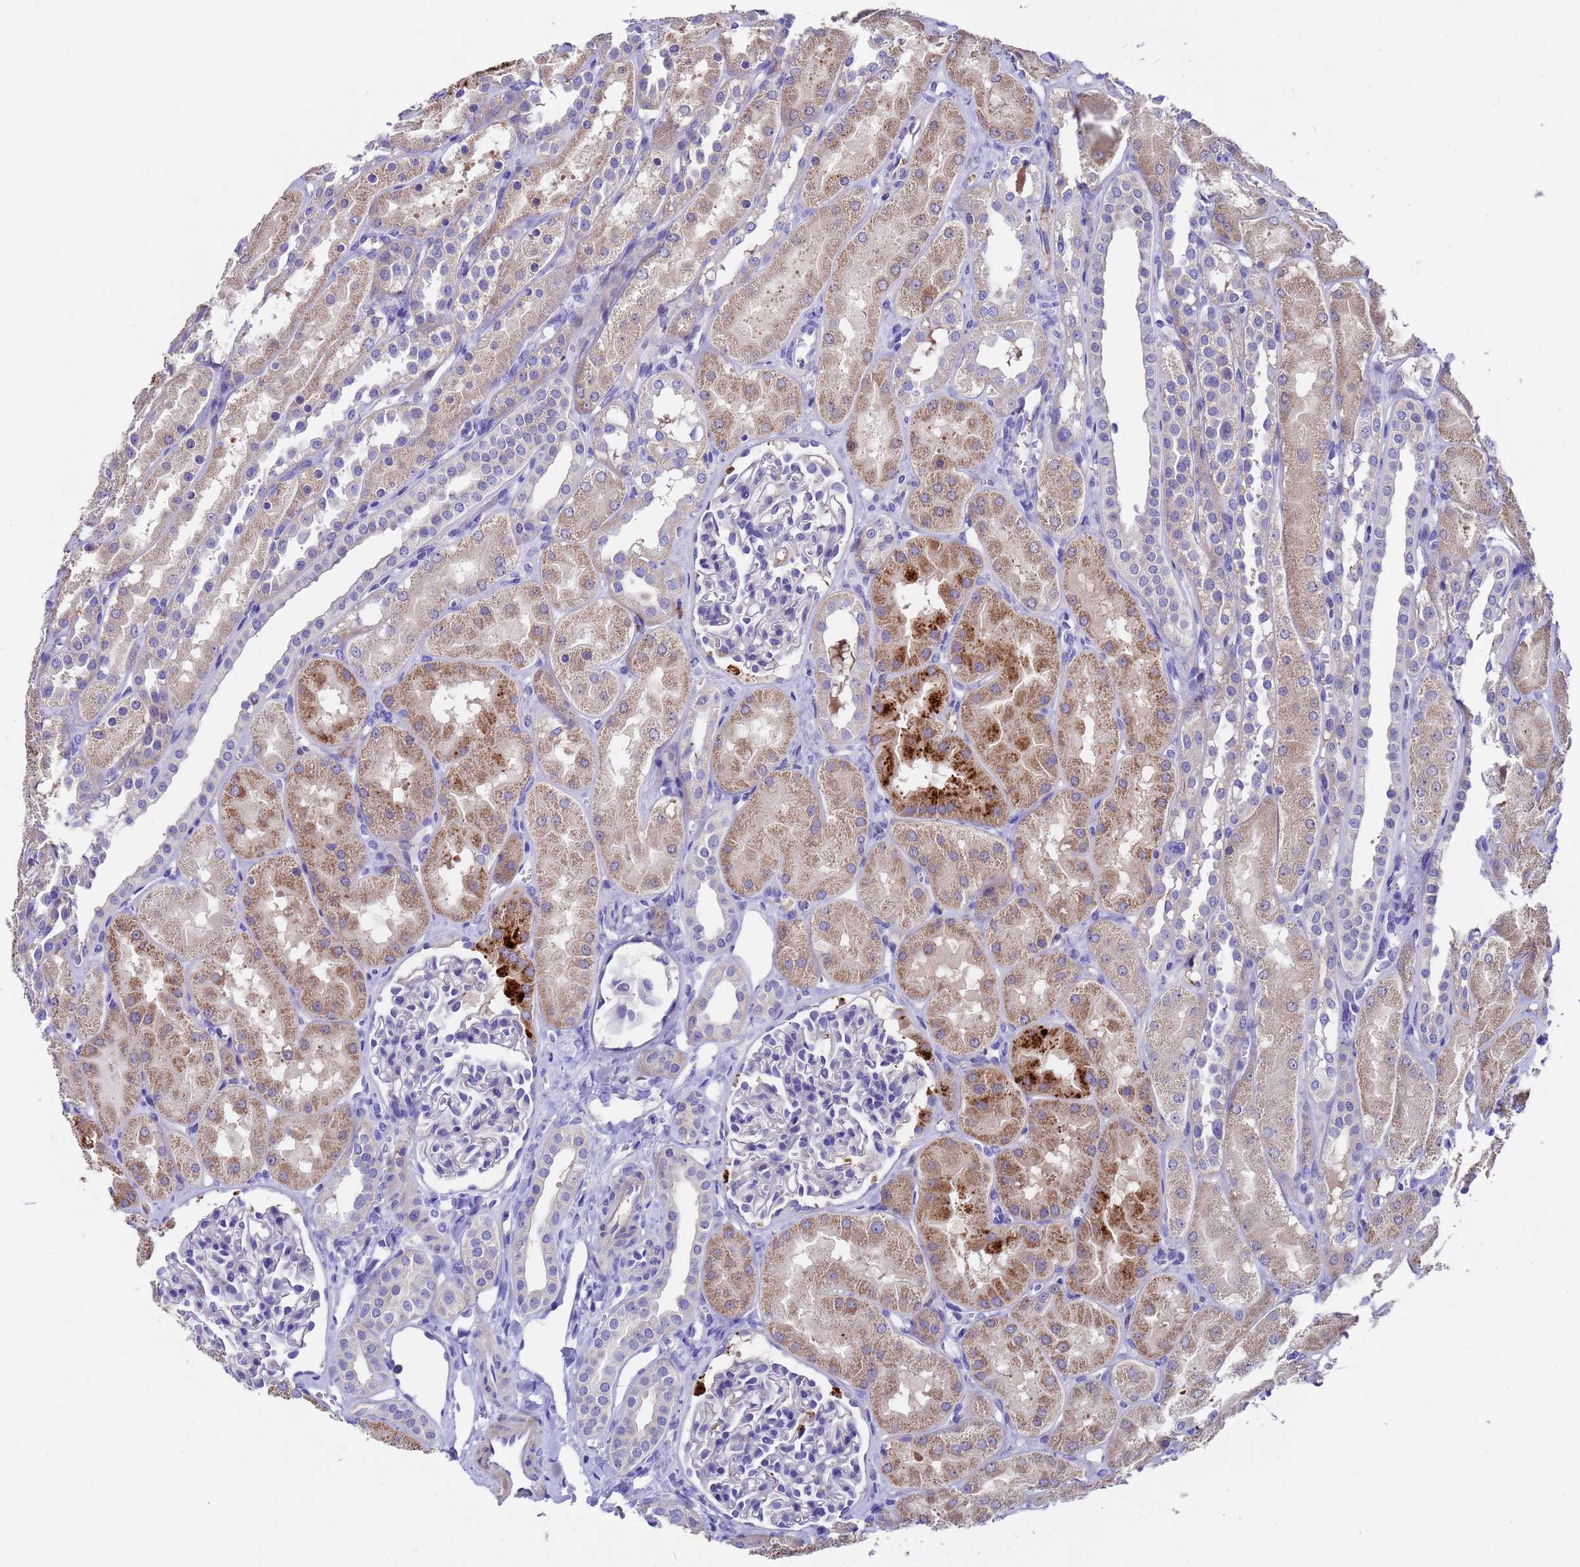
{"staining": {"intensity": "negative", "quantity": "none", "location": "none"}, "tissue": "kidney", "cell_type": "Cells in glomeruli", "image_type": "normal", "snomed": [{"axis": "morphology", "description": "Normal tissue, NOS"}, {"axis": "topography", "description": "Kidney"}, {"axis": "topography", "description": "Urinary bladder"}], "caption": "Immunohistochemistry image of benign kidney: kidney stained with DAB (3,3'-diaminobenzidine) shows no significant protein positivity in cells in glomeruli.", "gene": "ELP6", "patient": {"sex": "male", "age": 16}}